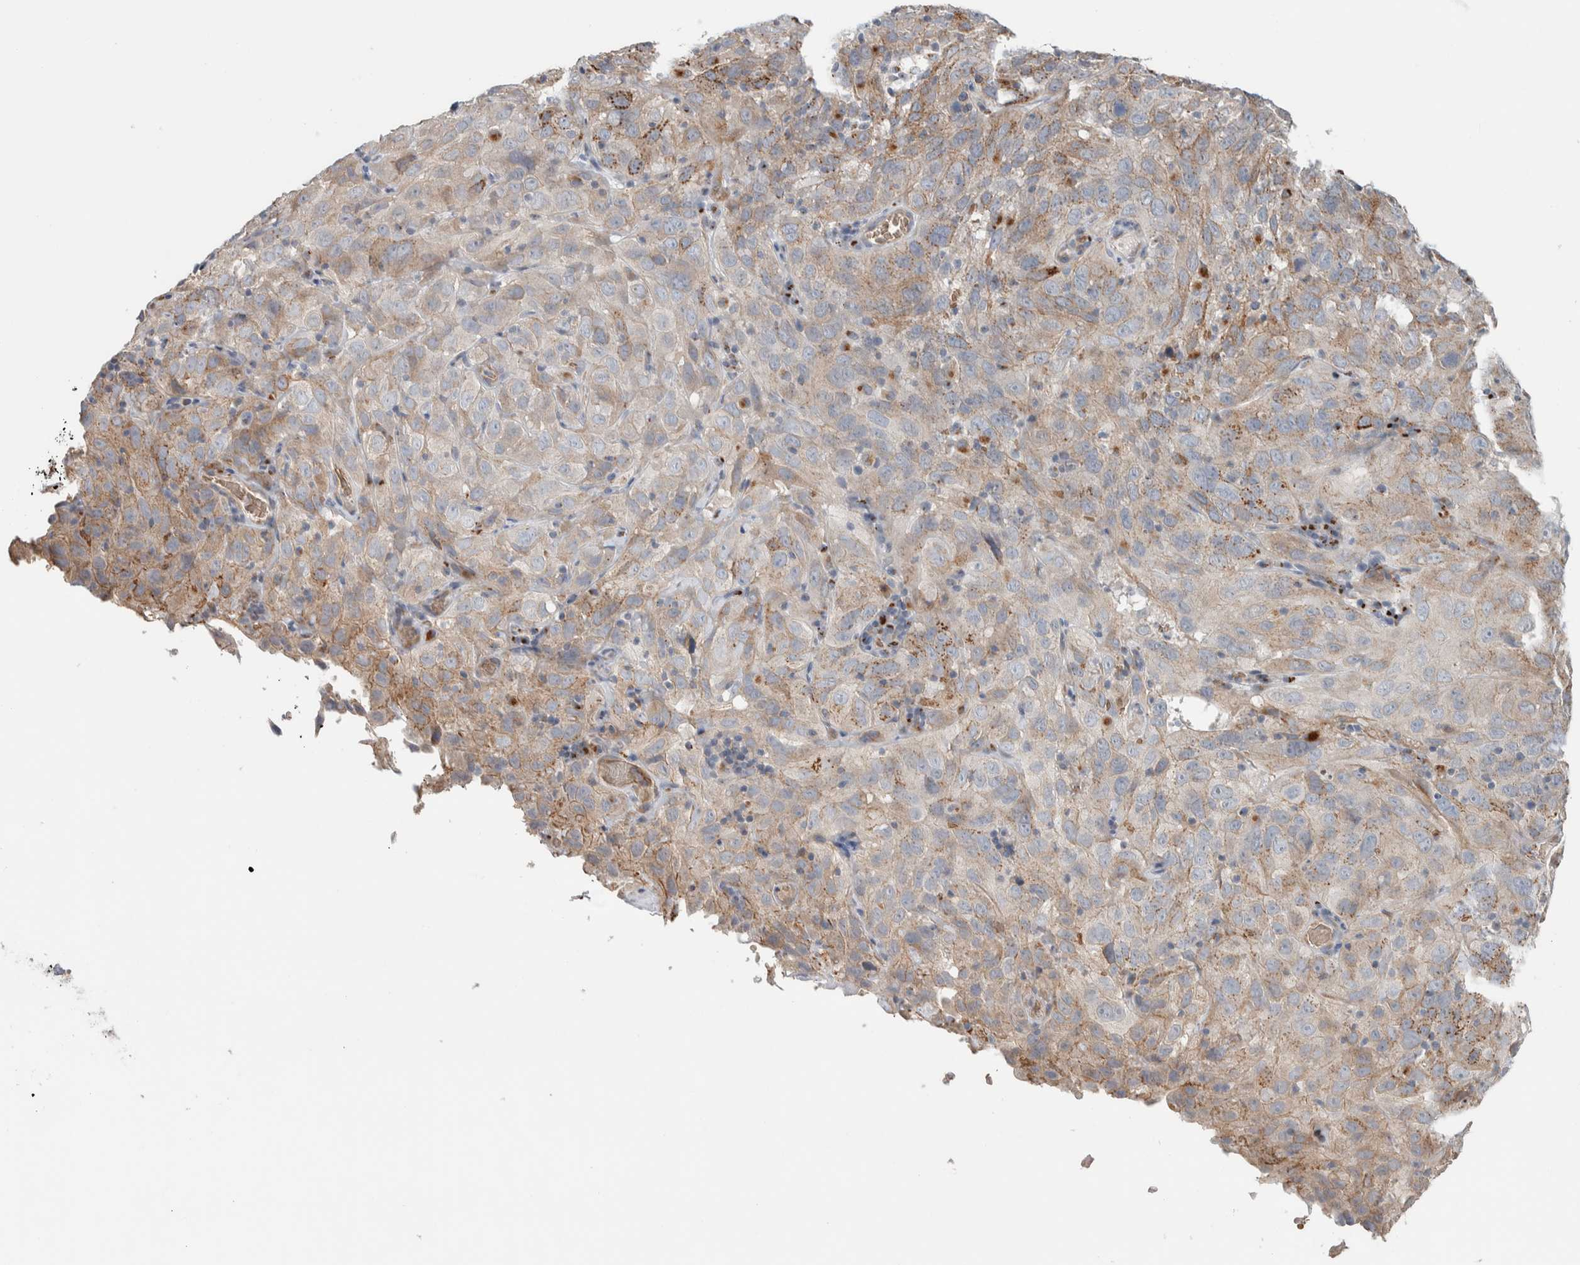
{"staining": {"intensity": "weak", "quantity": ">75%", "location": "cytoplasmic/membranous"}, "tissue": "cervical cancer", "cell_type": "Tumor cells", "image_type": "cancer", "snomed": [{"axis": "morphology", "description": "Squamous cell carcinoma, NOS"}, {"axis": "topography", "description": "Cervix"}], "caption": "Squamous cell carcinoma (cervical) stained for a protein (brown) shows weak cytoplasmic/membranous positive staining in approximately >75% of tumor cells.", "gene": "SLC38A10", "patient": {"sex": "female", "age": 32}}